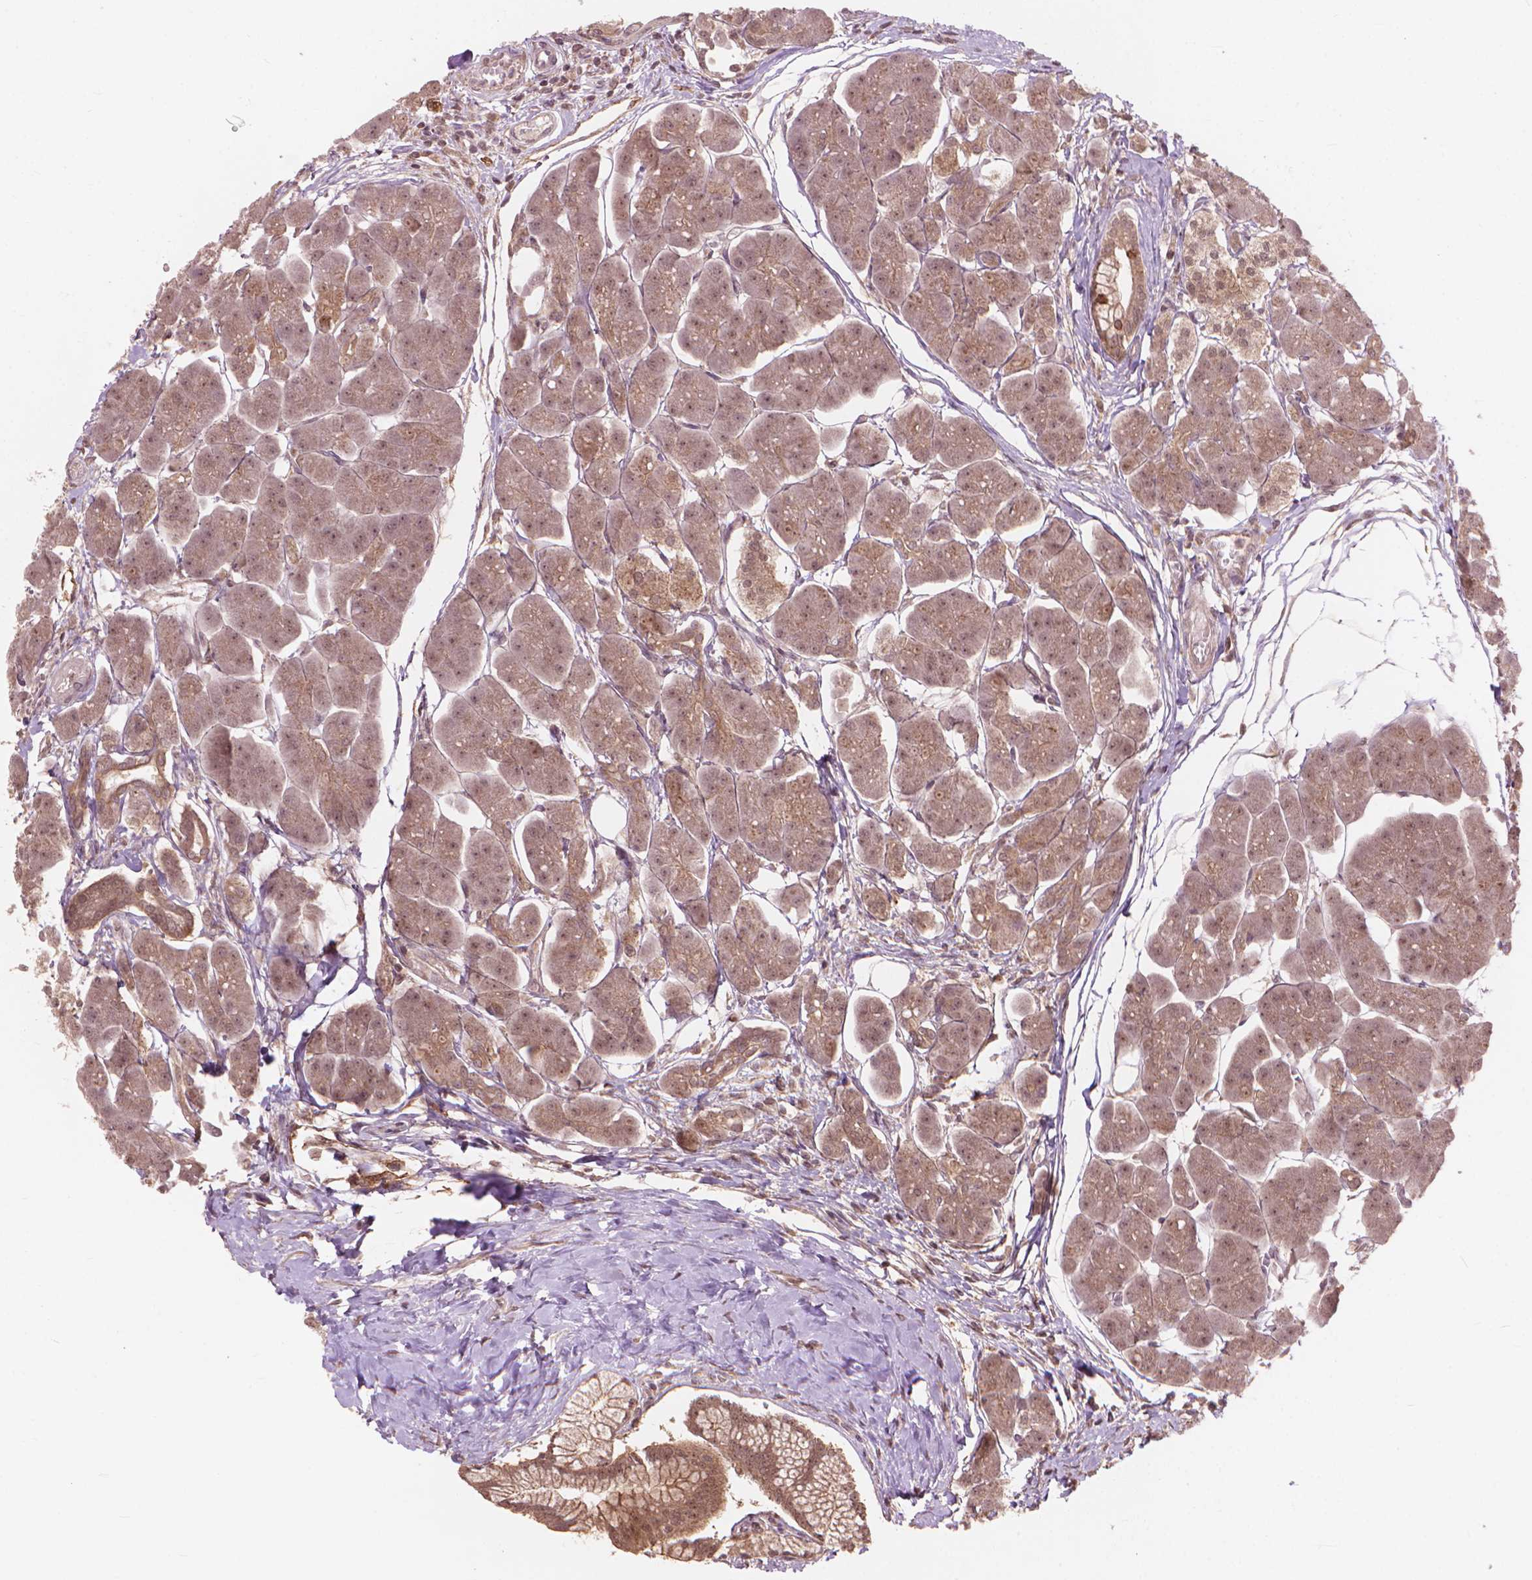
{"staining": {"intensity": "moderate", "quantity": "25%-75%", "location": "nuclear"}, "tissue": "pancreas", "cell_type": "Exocrine glandular cells", "image_type": "normal", "snomed": [{"axis": "morphology", "description": "Normal tissue, NOS"}, {"axis": "topography", "description": "Adipose tissue"}, {"axis": "topography", "description": "Pancreas"}, {"axis": "topography", "description": "Peripheral nerve tissue"}], "caption": "Protein expression analysis of benign pancreas reveals moderate nuclear staining in about 25%-75% of exocrine glandular cells. (DAB IHC, brown staining for protein, blue staining for nuclei).", "gene": "SSU72", "patient": {"sex": "female", "age": 58}}